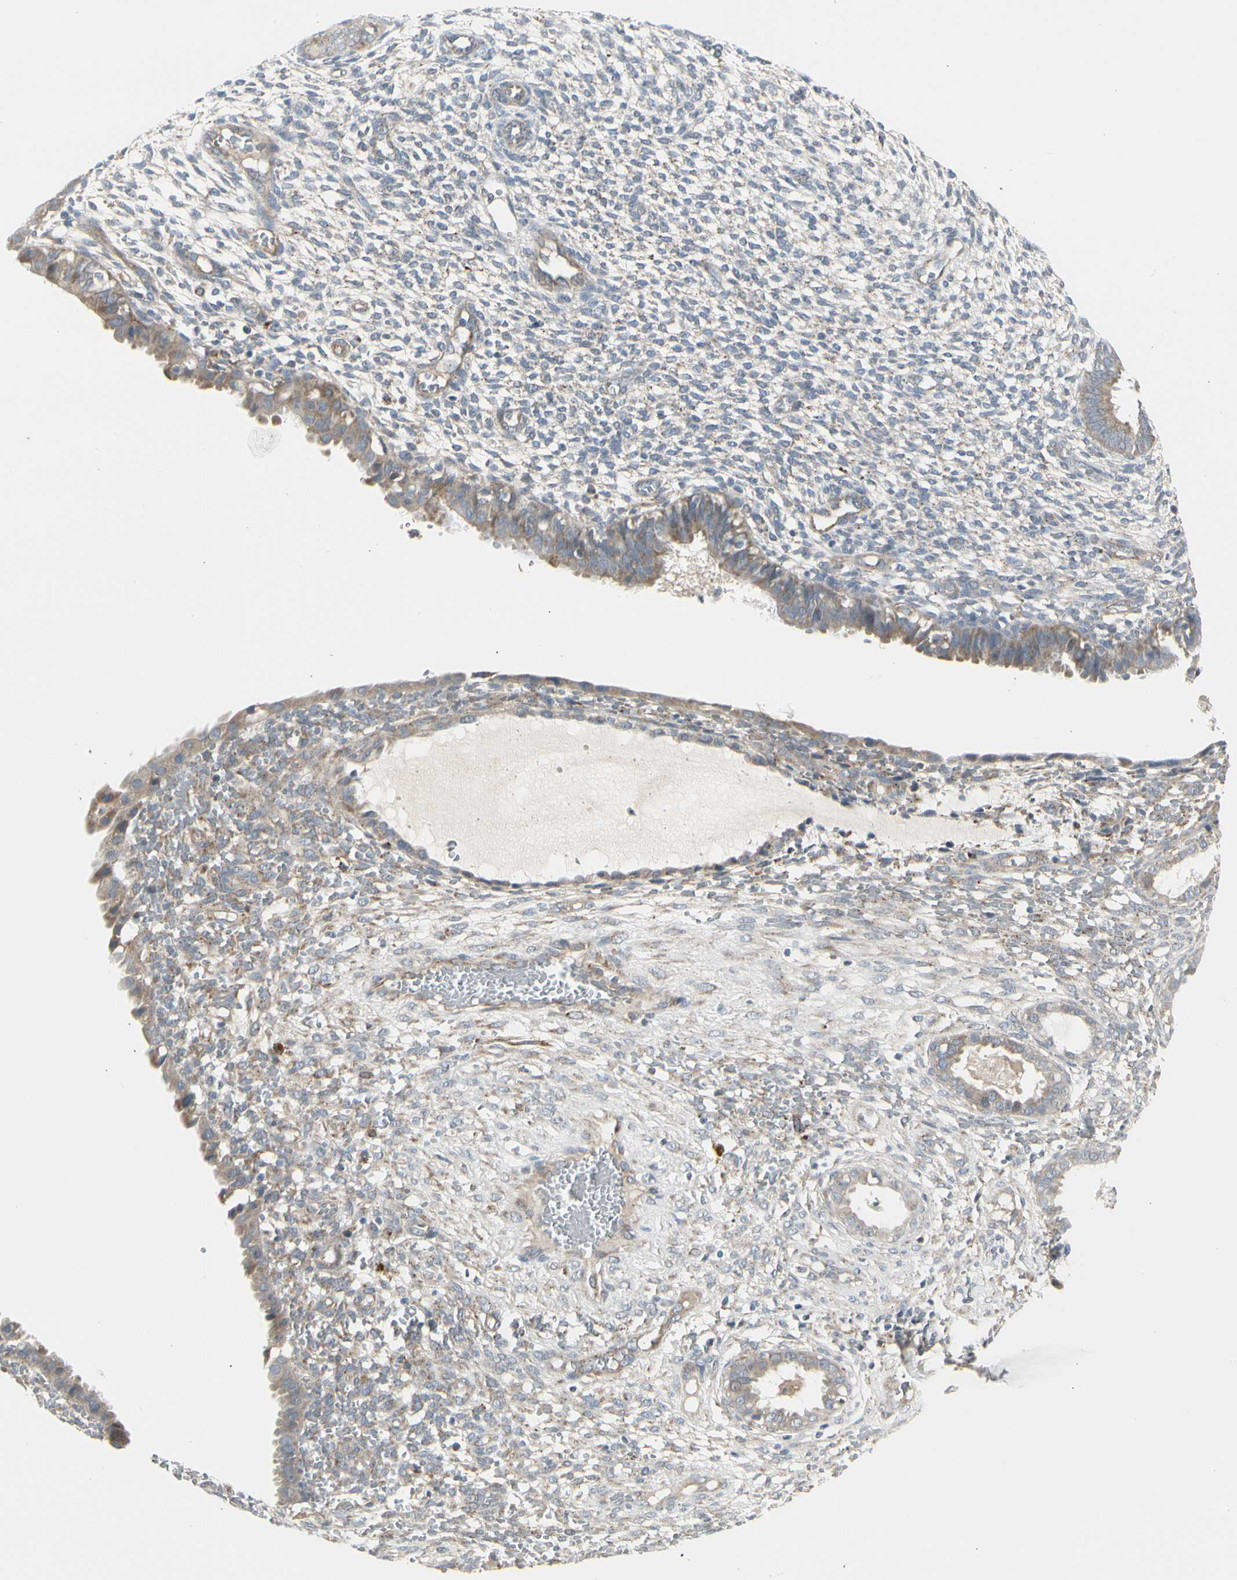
{"staining": {"intensity": "negative", "quantity": "none", "location": "none"}, "tissue": "endometrium", "cell_type": "Cells in endometrial stroma", "image_type": "normal", "snomed": [{"axis": "morphology", "description": "Normal tissue, NOS"}, {"axis": "topography", "description": "Endometrium"}], "caption": "Cells in endometrial stroma are negative for brown protein staining in unremarkable endometrium. (DAB IHC, high magnification).", "gene": "GRN", "patient": {"sex": "female", "age": 61}}